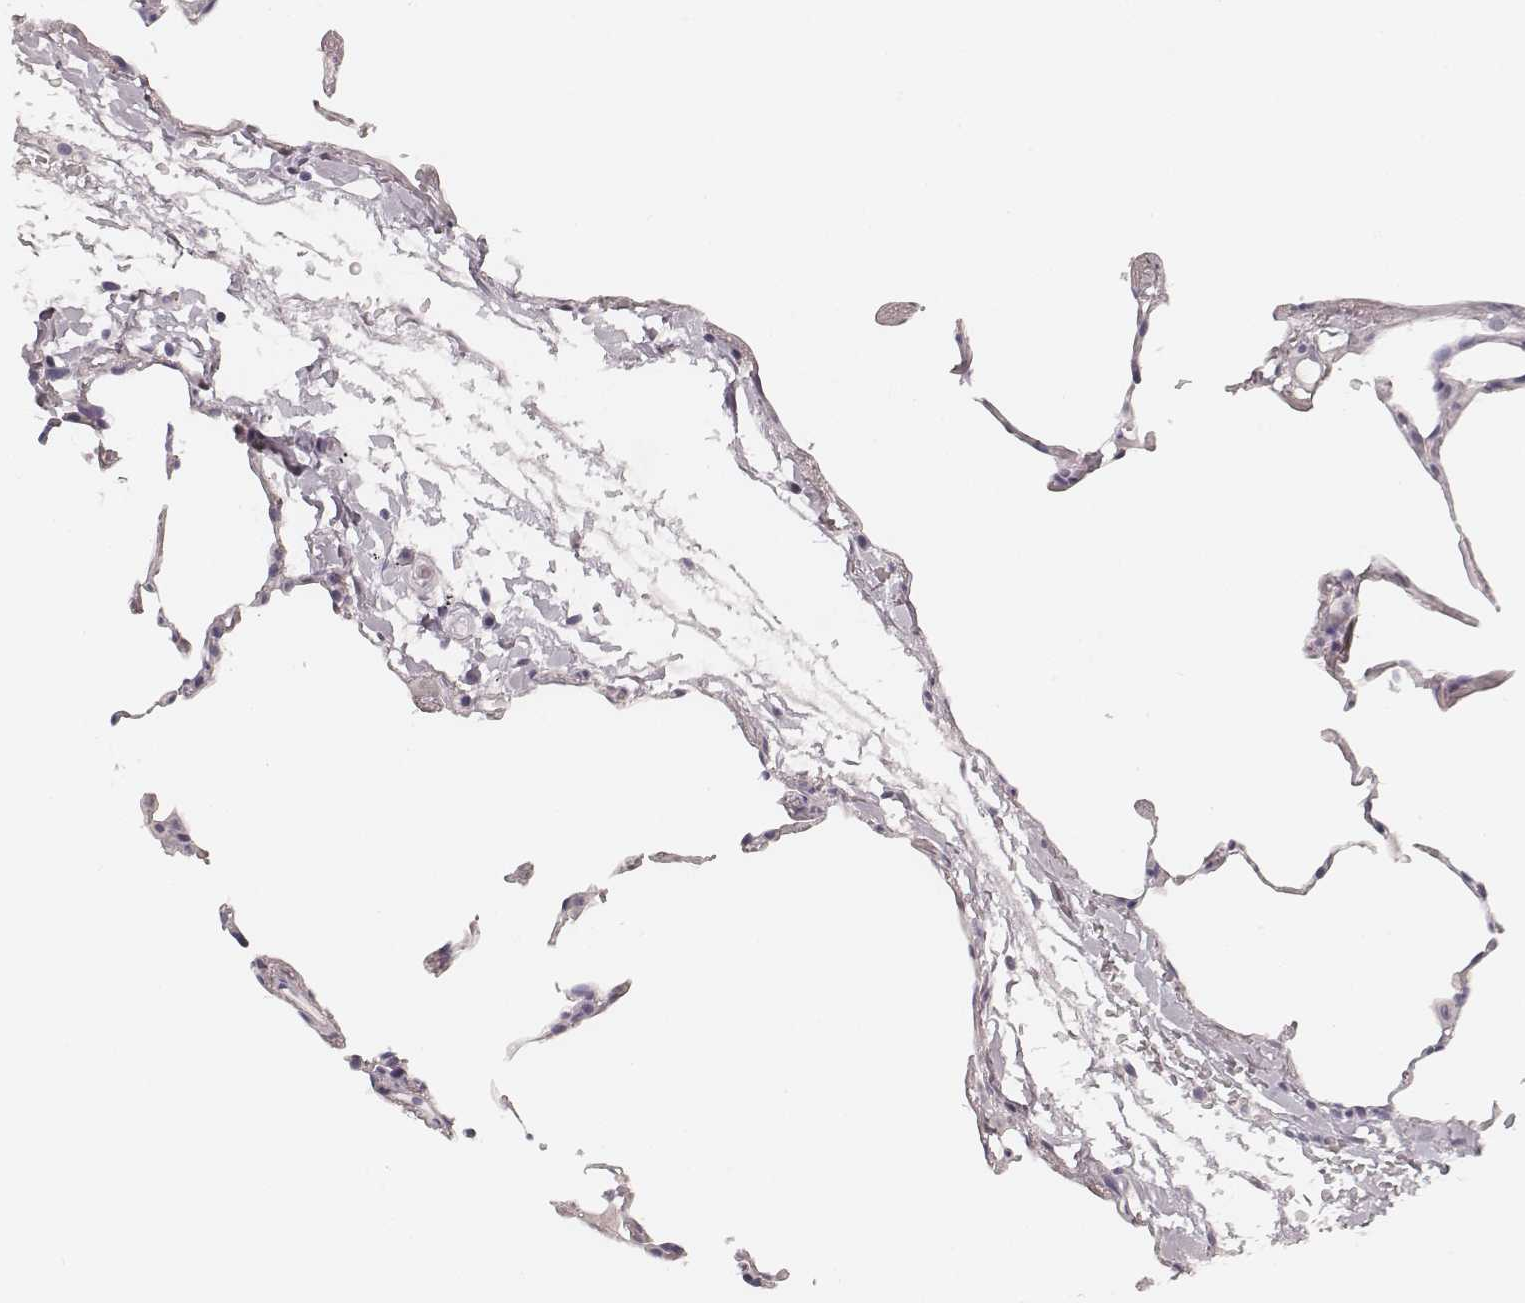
{"staining": {"intensity": "negative", "quantity": "none", "location": "none"}, "tissue": "lung", "cell_type": "Alveolar cells", "image_type": "normal", "snomed": [{"axis": "morphology", "description": "Normal tissue, NOS"}, {"axis": "topography", "description": "Lung"}], "caption": "Immunohistochemistry micrograph of normal human lung stained for a protein (brown), which reveals no expression in alveolar cells.", "gene": "HNF4G", "patient": {"sex": "female", "age": 57}}